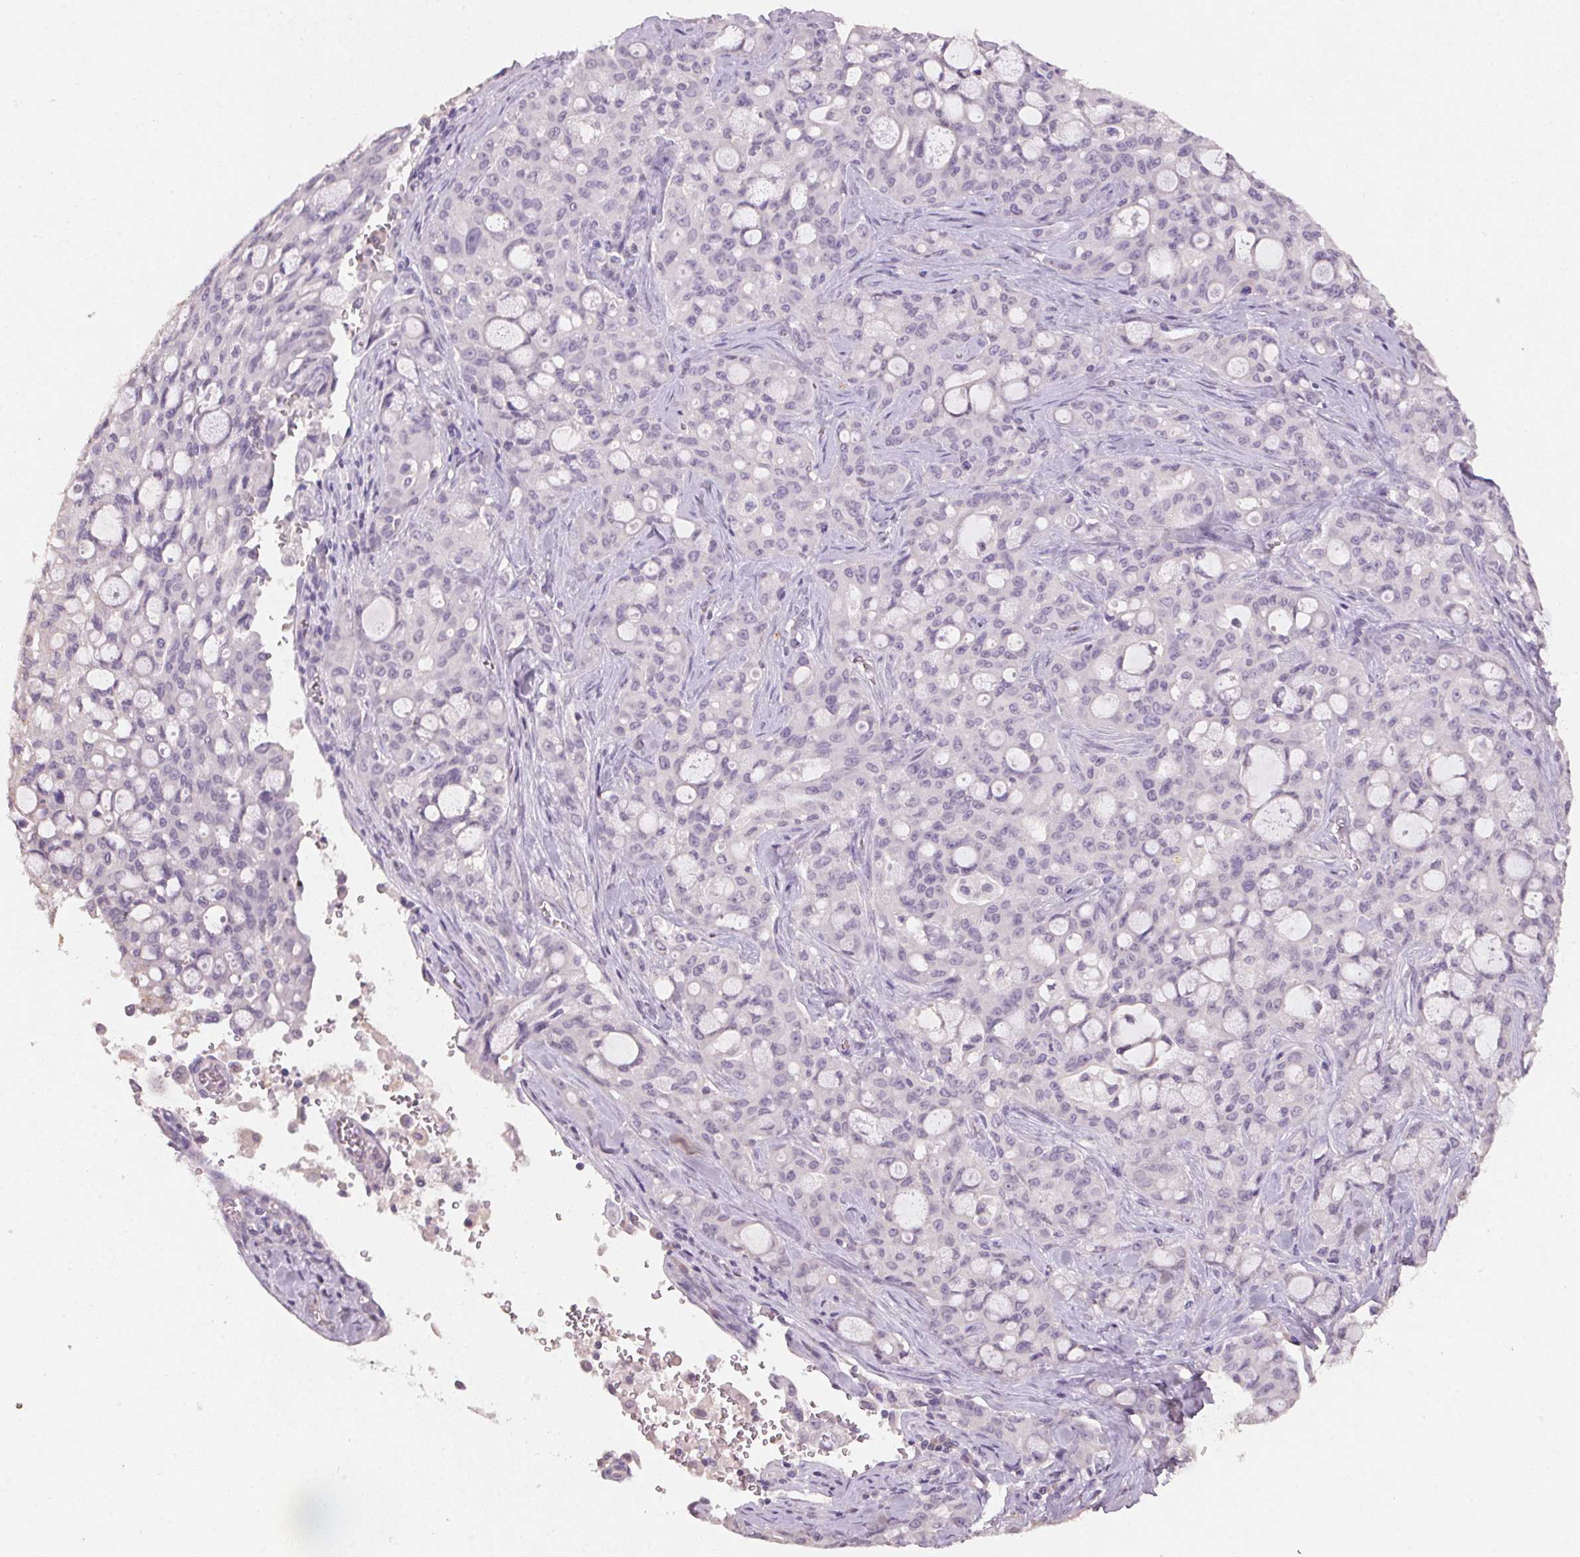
{"staining": {"intensity": "negative", "quantity": "none", "location": "none"}, "tissue": "lung cancer", "cell_type": "Tumor cells", "image_type": "cancer", "snomed": [{"axis": "morphology", "description": "Adenocarcinoma, NOS"}, {"axis": "topography", "description": "Lung"}], "caption": "Immunohistochemistry (IHC) histopathology image of neoplastic tissue: lung adenocarcinoma stained with DAB (3,3'-diaminobenzidine) displays no significant protein expression in tumor cells.", "gene": "CXCL5", "patient": {"sex": "female", "age": 44}}